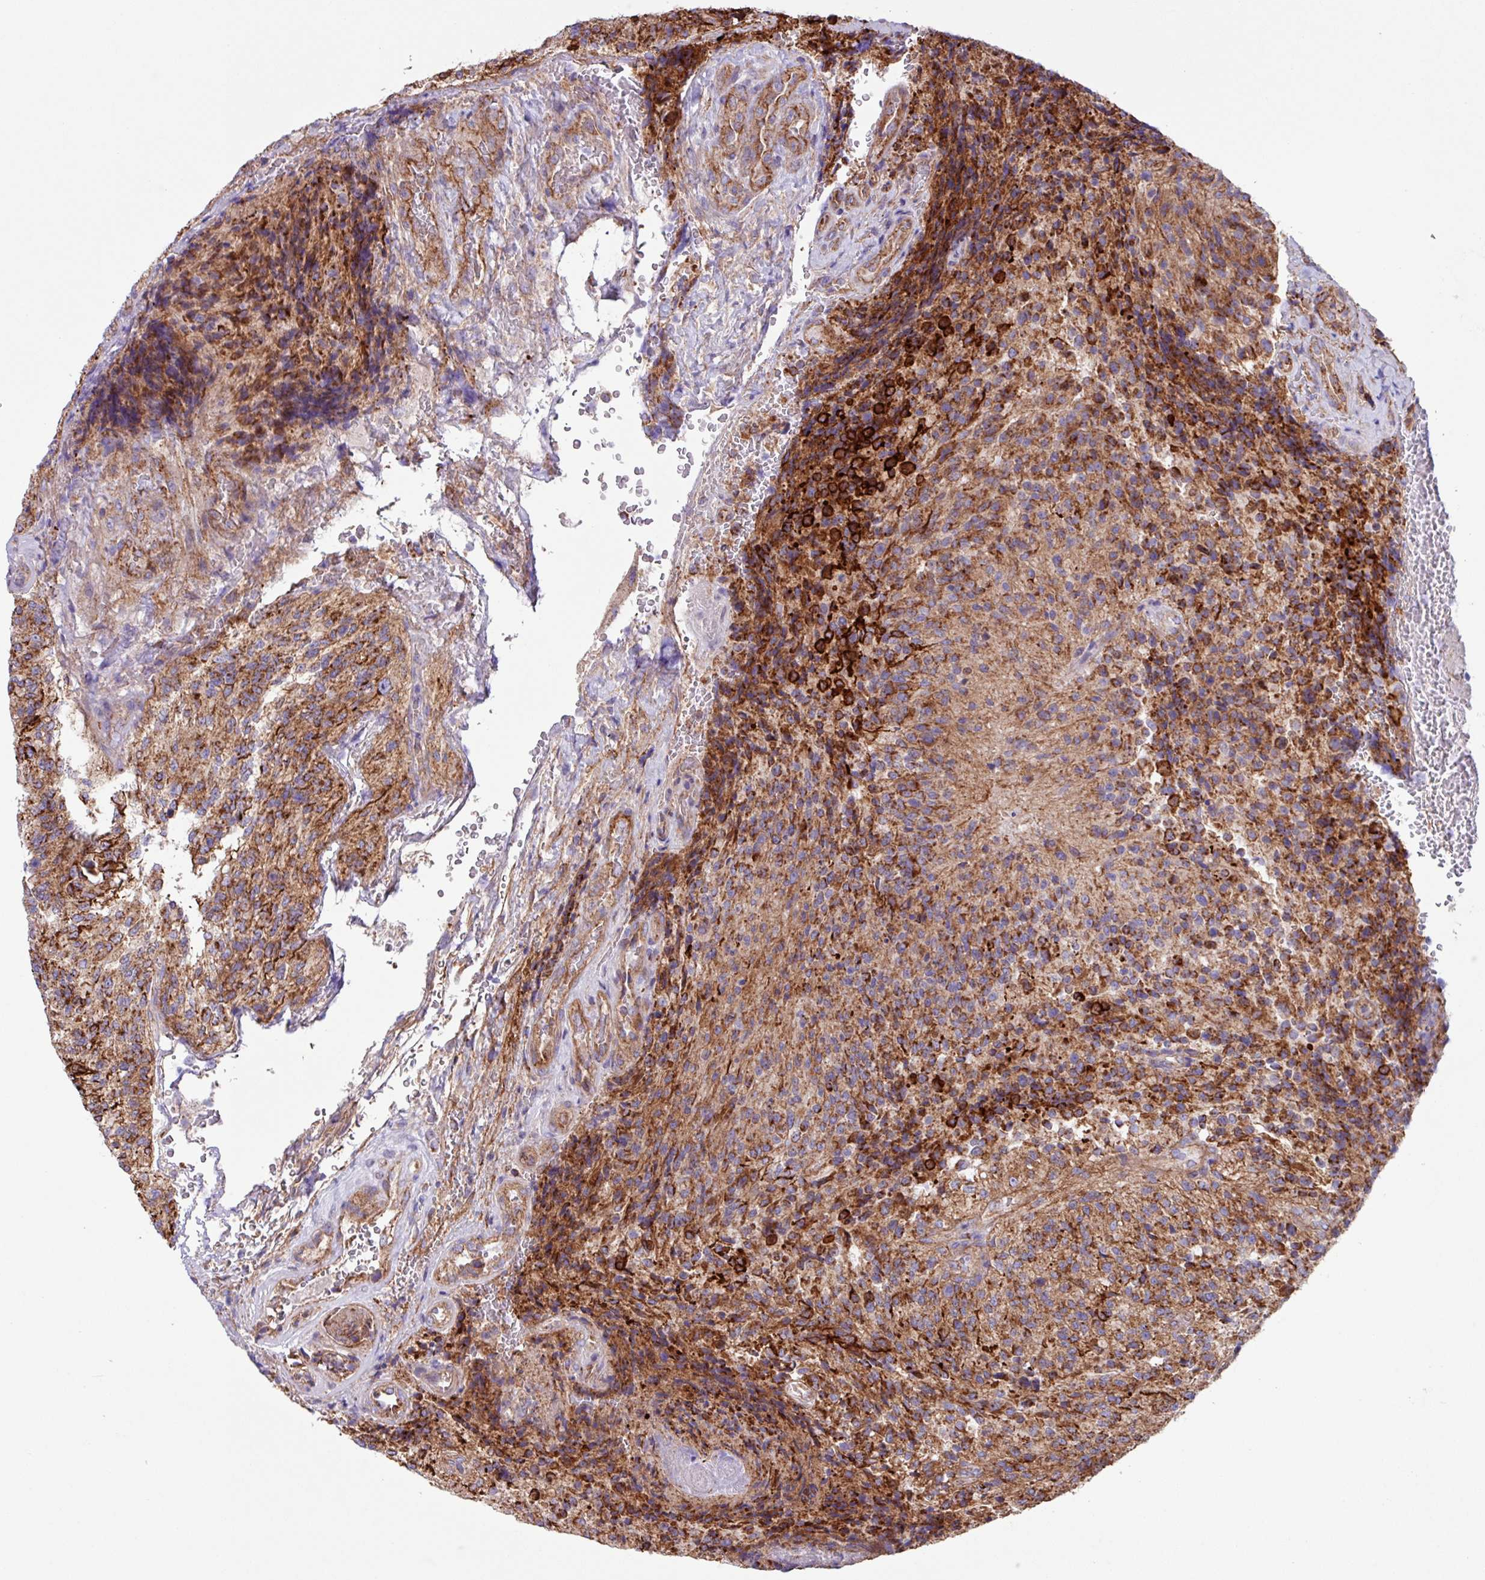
{"staining": {"intensity": "strong", "quantity": ">75%", "location": "cytoplasmic/membranous"}, "tissue": "glioma", "cell_type": "Tumor cells", "image_type": "cancer", "snomed": [{"axis": "morphology", "description": "Normal tissue, NOS"}, {"axis": "morphology", "description": "Glioma, malignant, High grade"}, {"axis": "topography", "description": "Cerebral cortex"}], "caption": "Human glioma stained for a protein (brown) shows strong cytoplasmic/membranous positive staining in approximately >75% of tumor cells.", "gene": "OTULIN", "patient": {"sex": "male", "age": 56}}